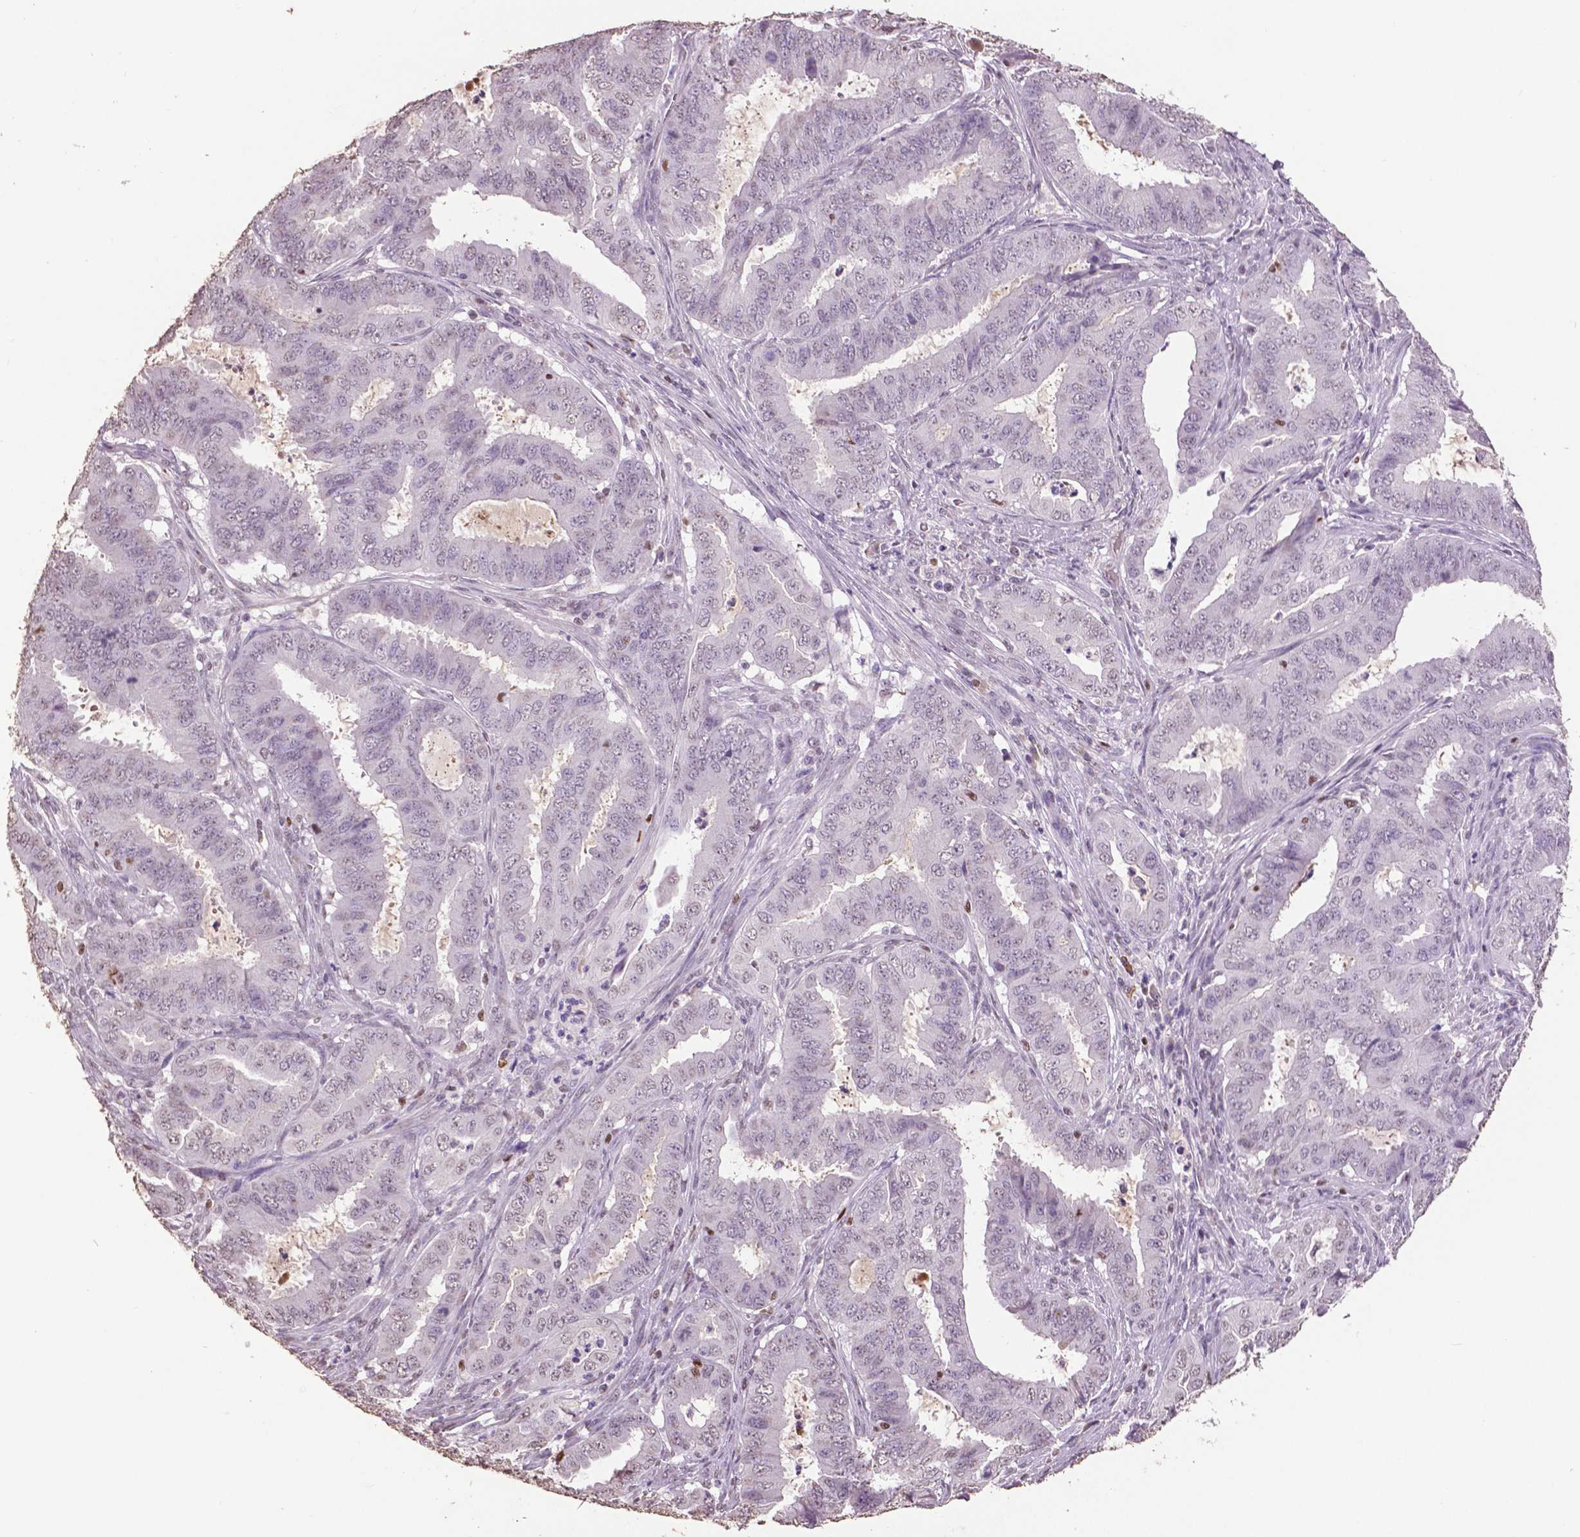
{"staining": {"intensity": "negative", "quantity": "none", "location": "none"}, "tissue": "endometrial cancer", "cell_type": "Tumor cells", "image_type": "cancer", "snomed": [{"axis": "morphology", "description": "Adenocarcinoma, NOS"}, {"axis": "topography", "description": "Endometrium"}], "caption": "DAB (3,3'-diaminobenzidine) immunohistochemical staining of adenocarcinoma (endometrial) displays no significant positivity in tumor cells.", "gene": "RUNX3", "patient": {"sex": "female", "age": 51}}